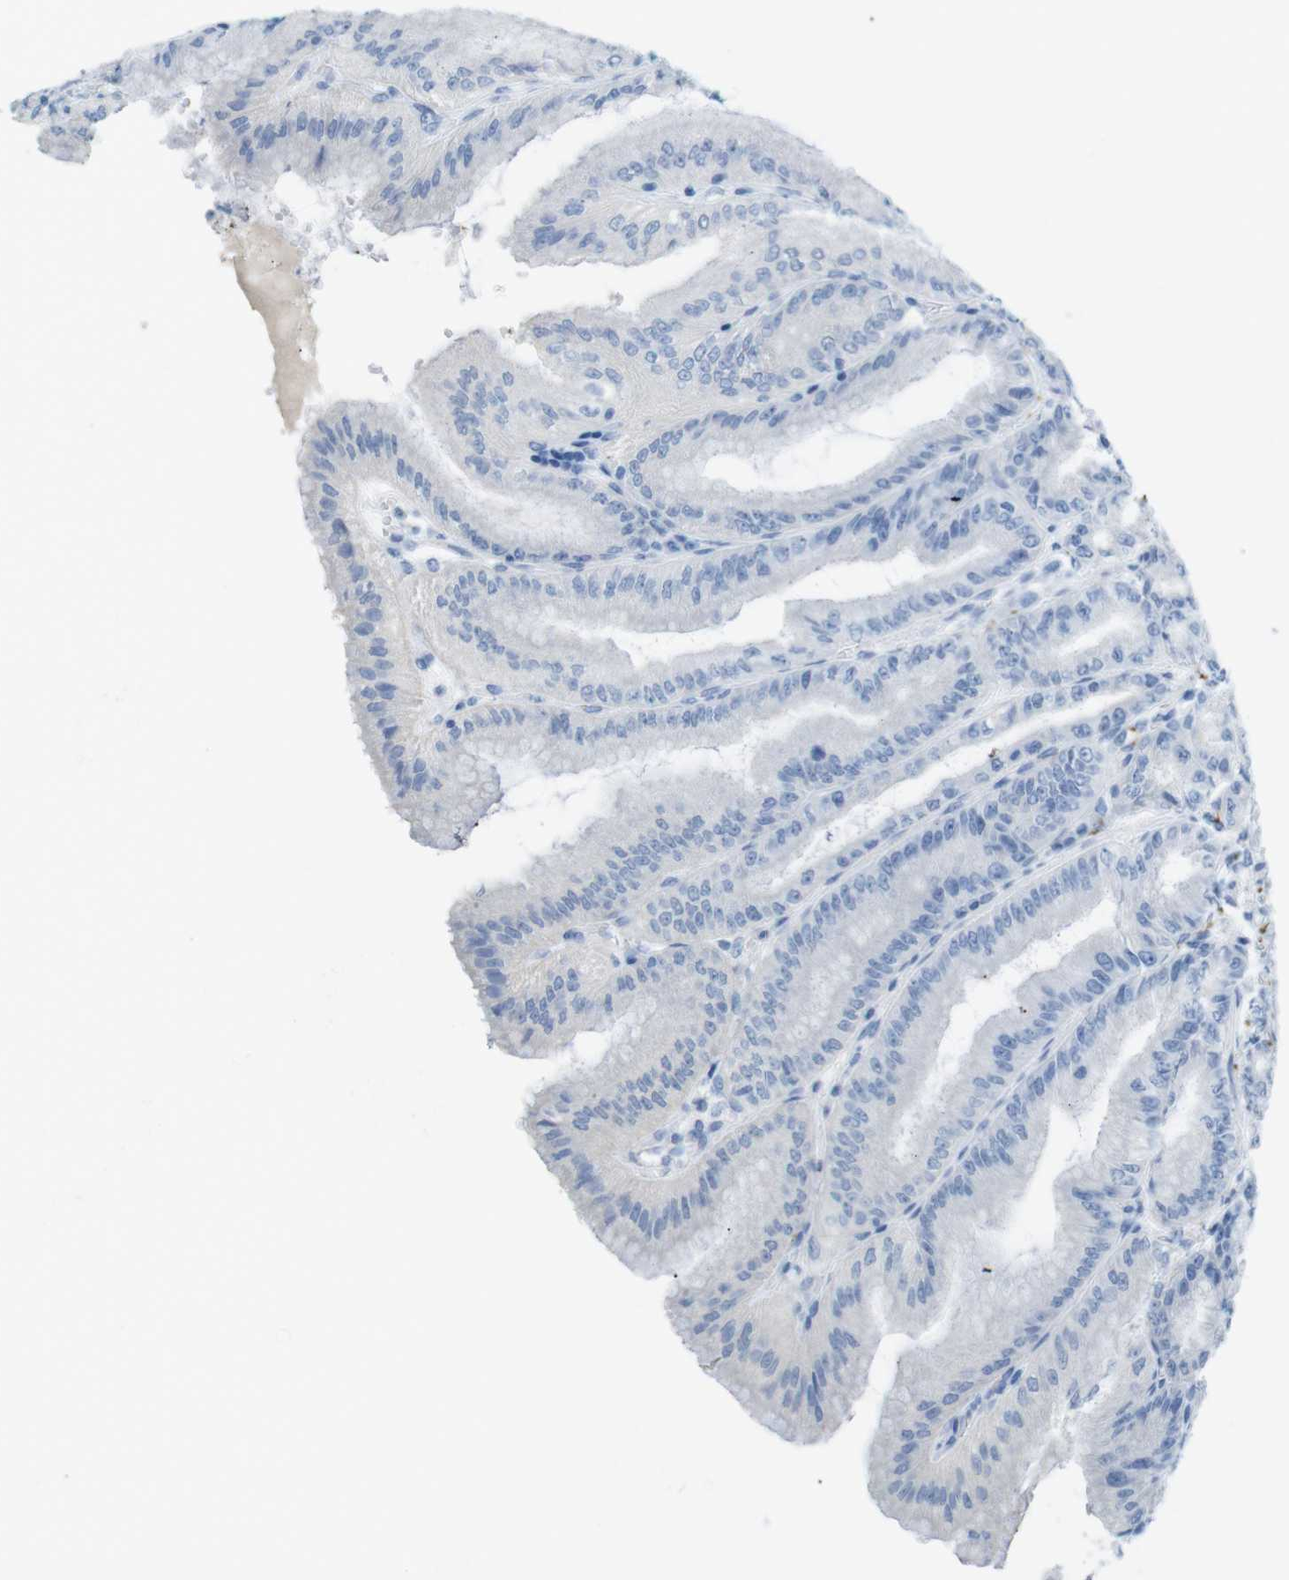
{"staining": {"intensity": "negative", "quantity": "none", "location": "none"}, "tissue": "stomach", "cell_type": "Glandular cells", "image_type": "normal", "snomed": [{"axis": "morphology", "description": "Normal tissue, NOS"}, {"axis": "topography", "description": "Stomach, lower"}], "caption": "DAB (3,3'-diaminobenzidine) immunohistochemical staining of unremarkable human stomach demonstrates no significant expression in glandular cells. Brightfield microscopy of immunohistochemistry (IHC) stained with DAB (brown) and hematoxylin (blue), captured at high magnification.", "gene": "GAP43", "patient": {"sex": "male", "age": 71}}